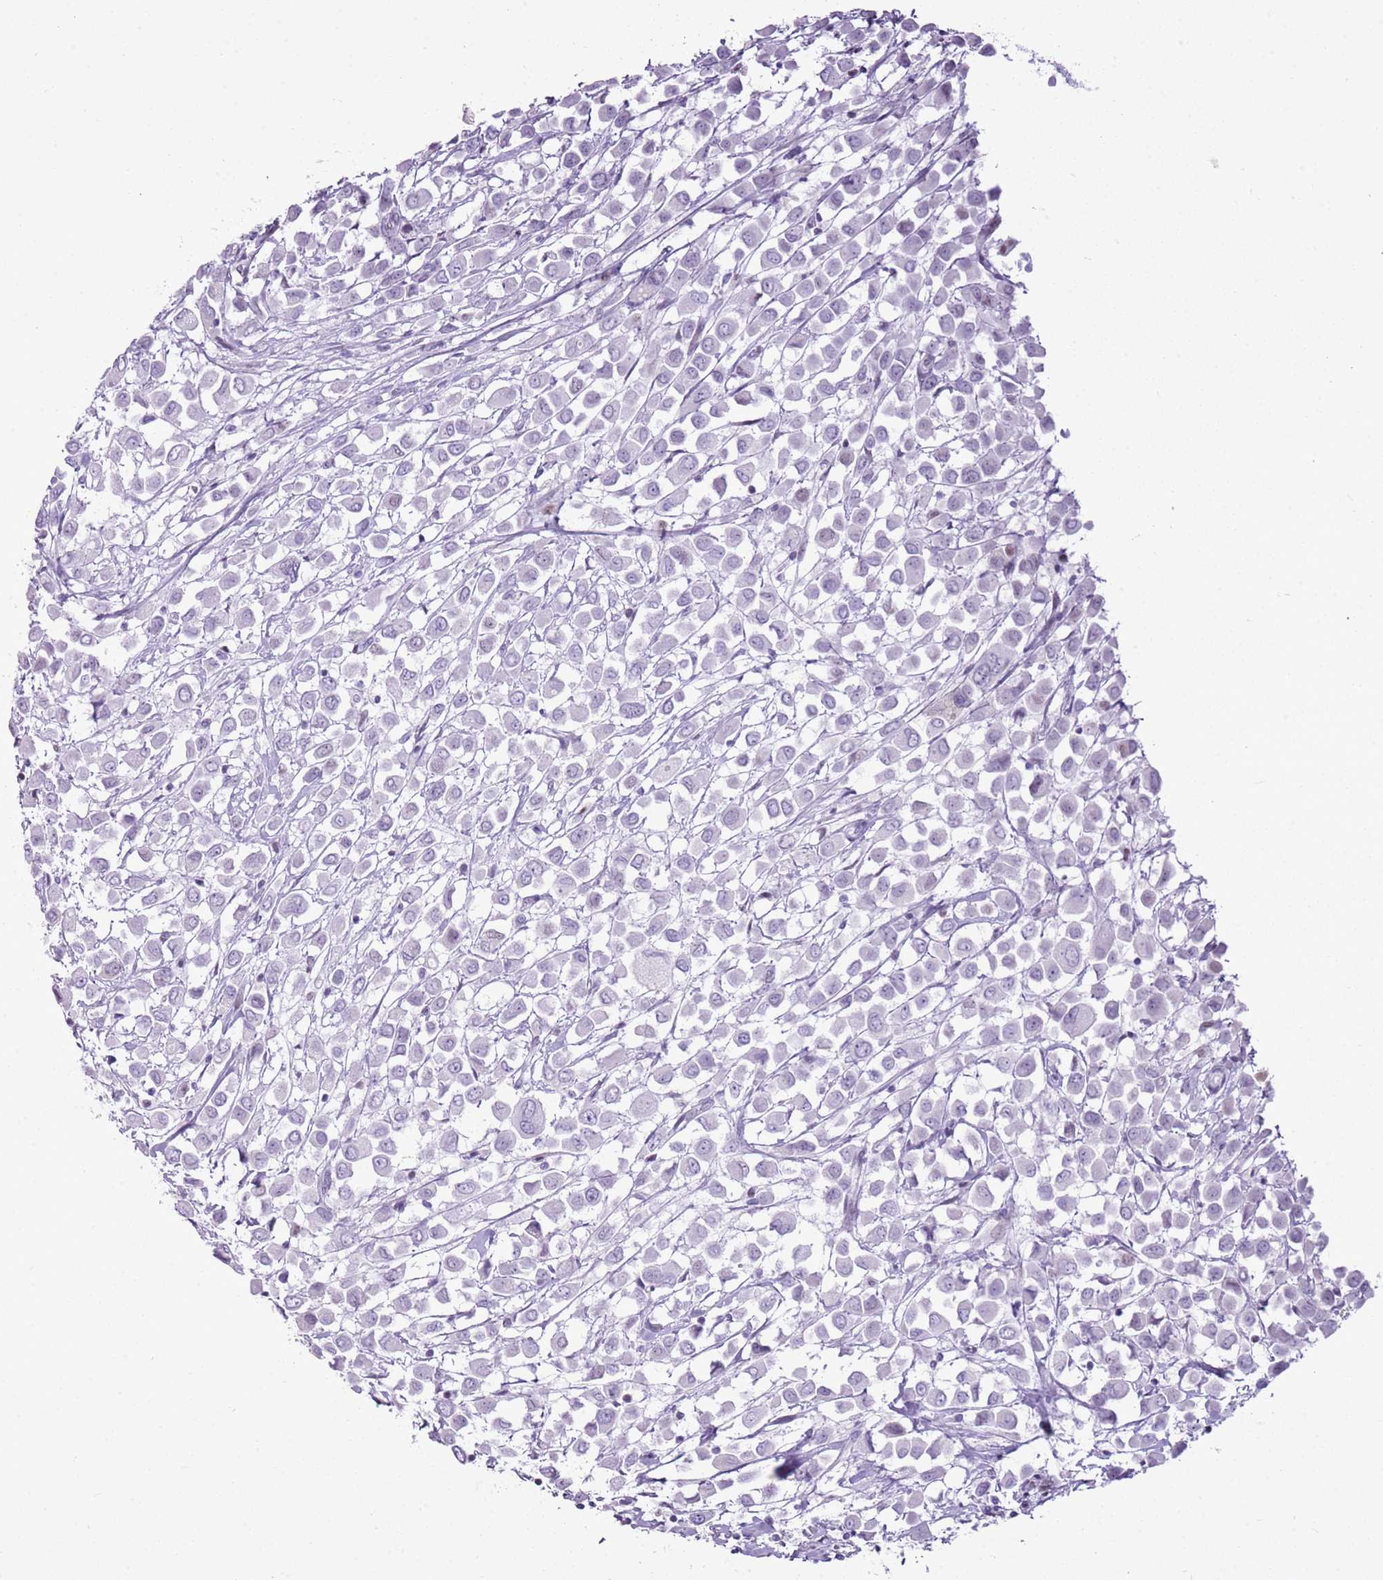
{"staining": {"intensity": "negative", "quantity": "none", "location": "none"}, "tissue": "breast cancer", "cell_type": "Tumor cells", "image_type": "cancer", "snomed": [{"axis": "morphology", "description": "Duct carcinoma"}, {"axis": "topography", "description": "Breast"}], "caption": "Tumor cells are negative for protein expression in human breast invasive ductal carcinoma.", "gene": "ASIP", "patient": {"sex": "female", "age": 61}}